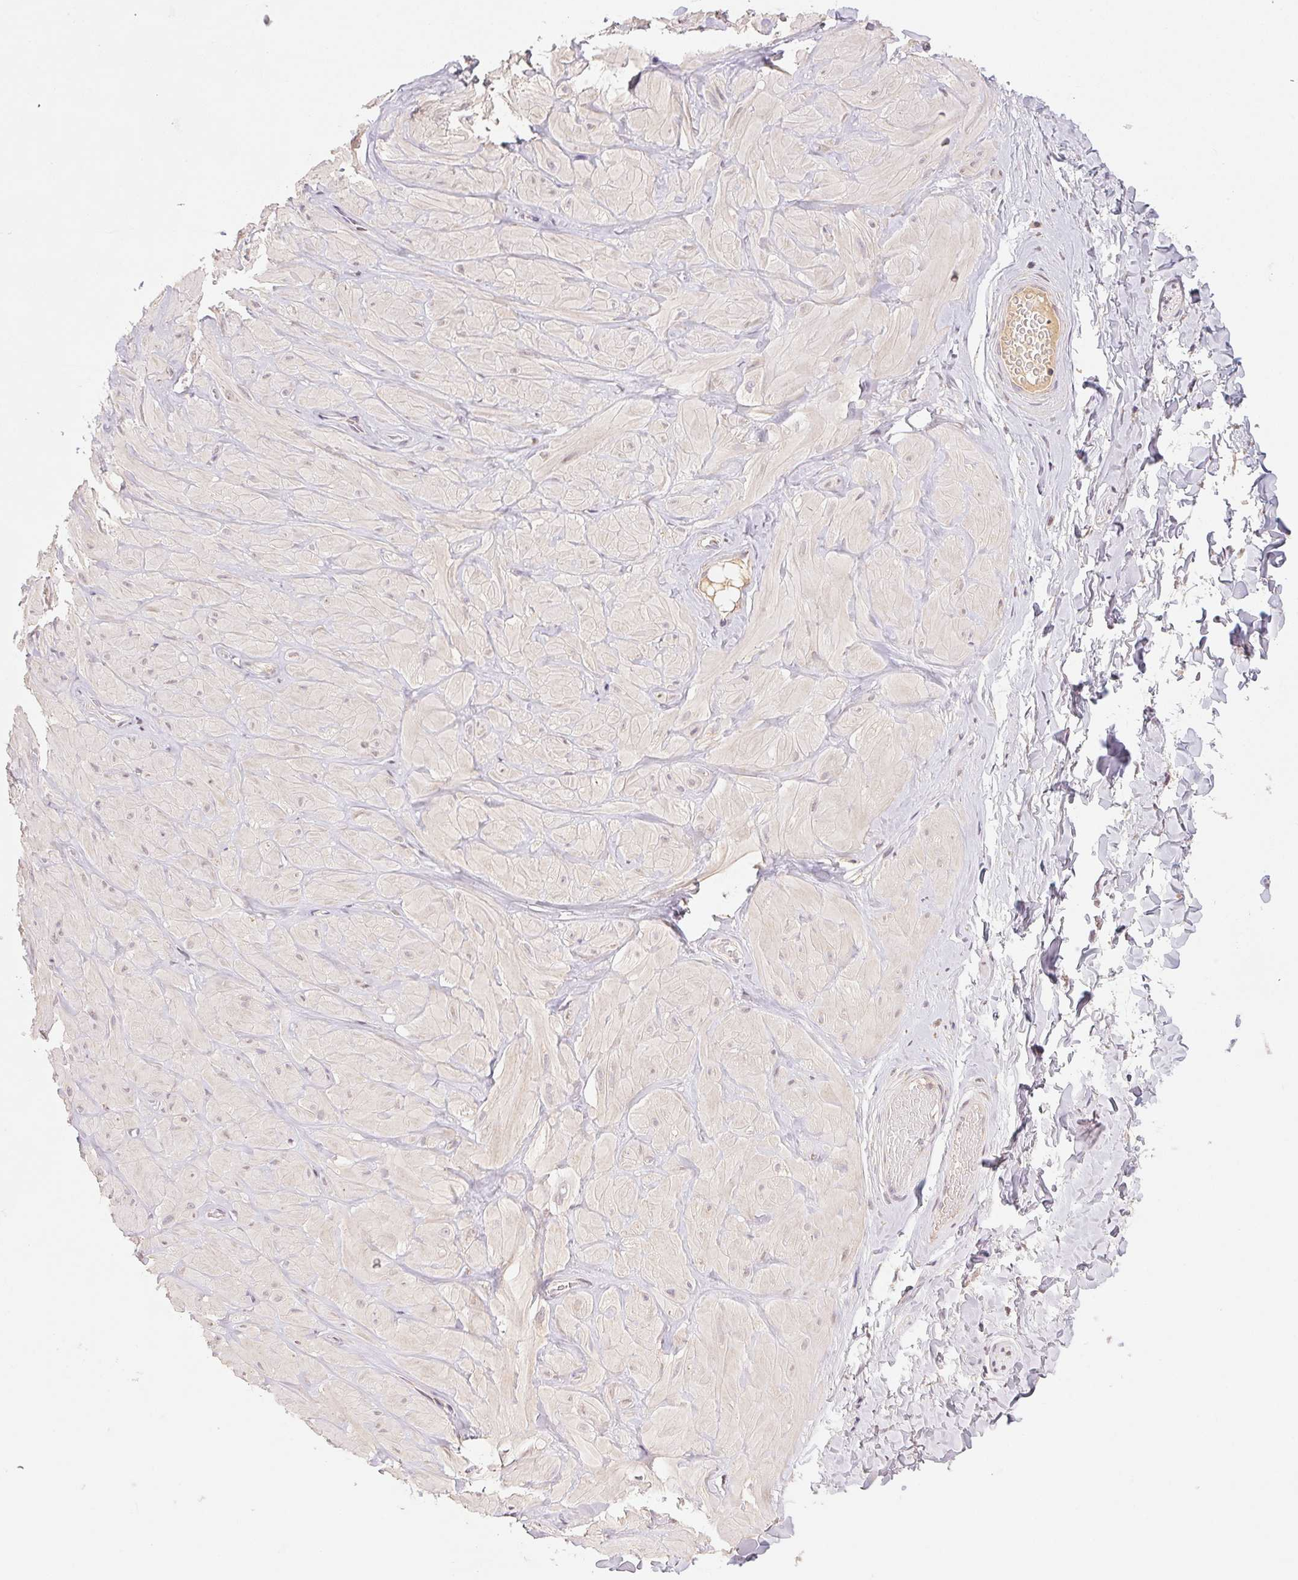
{"staining": {"intensity": "negative", "quantity": "none", "location": "none"}, "tissue": "adipose tissue", "cell_type": "Adipocytes", "image_type": "normal", "snomed": [{"axis": "morphology", "description": "Normal tissue, NOS"}, {"axis": "topography", "description": "Soft tissue"}, {"axis": "topography", "description": "Adipose tissue"}, {"axis": "topography", "description": "Vascular tissue"}, {"axis": "topography", "description": "Peripheral nerve tissue"}], "caption": "Adipocytes are negative for brown protein staining in unremarkable adipose tissue. (Stains: DAB immunohistochemistry with hematoxylin counter stain, Microscopy: brightfield microscopy at high magnification).", "gene": "CLASP1", "patient": {"sex": "male", "age": 29}}